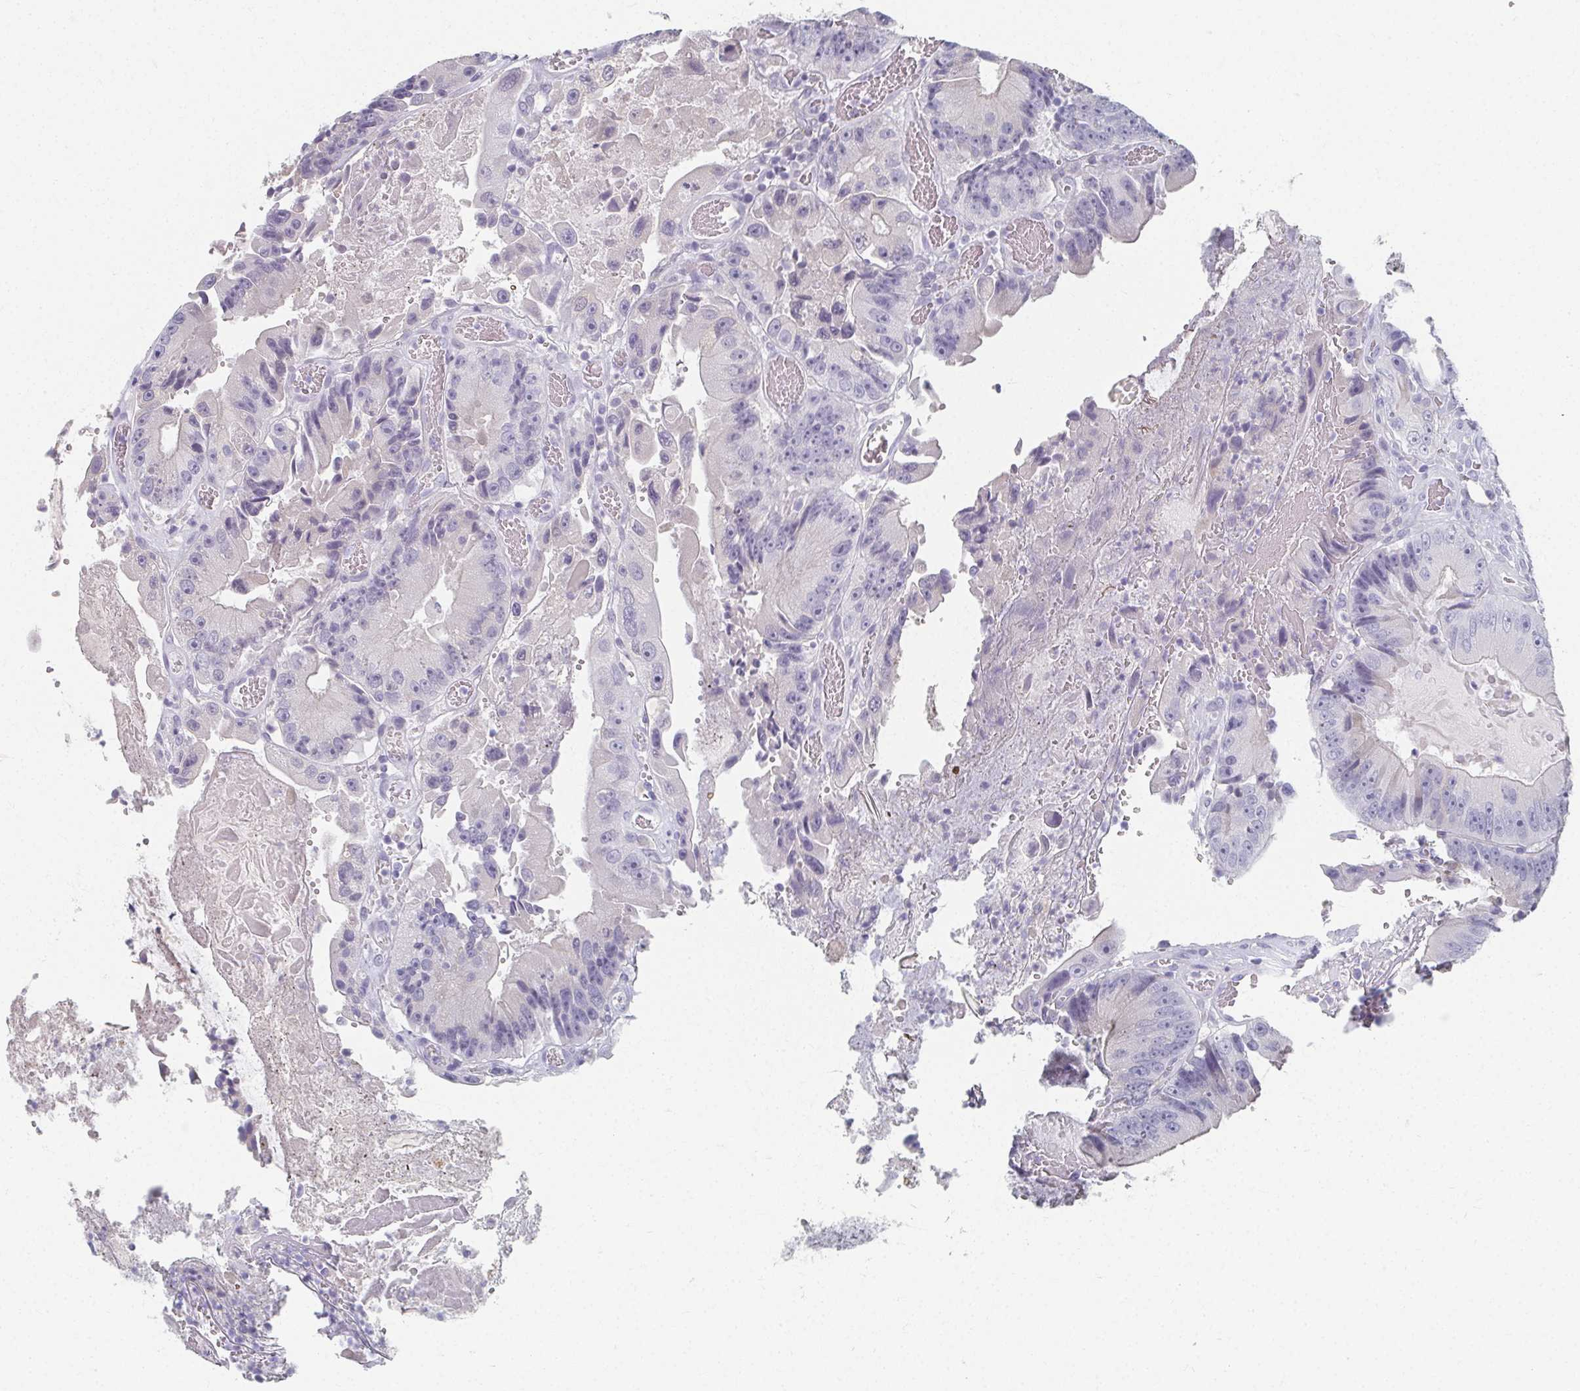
{"staining": {"intensity": "negative", "quantity": "none", "location": "none"}, "tissue": "colorectal cancer", "cell_type": "Tumor cells", "image_type": "cancer", "snomed": [{"axis": "morphology", "description": "Adenocarcinoma, NOS"}, {"axis": "topography", "description": "Colon"}], "caption": "The histopathology image reveals no staining of tumor cells in colorectal adenocarcinoma.", "gene": "CAMKV", "patient": {"sex": "female", "age": 86}}